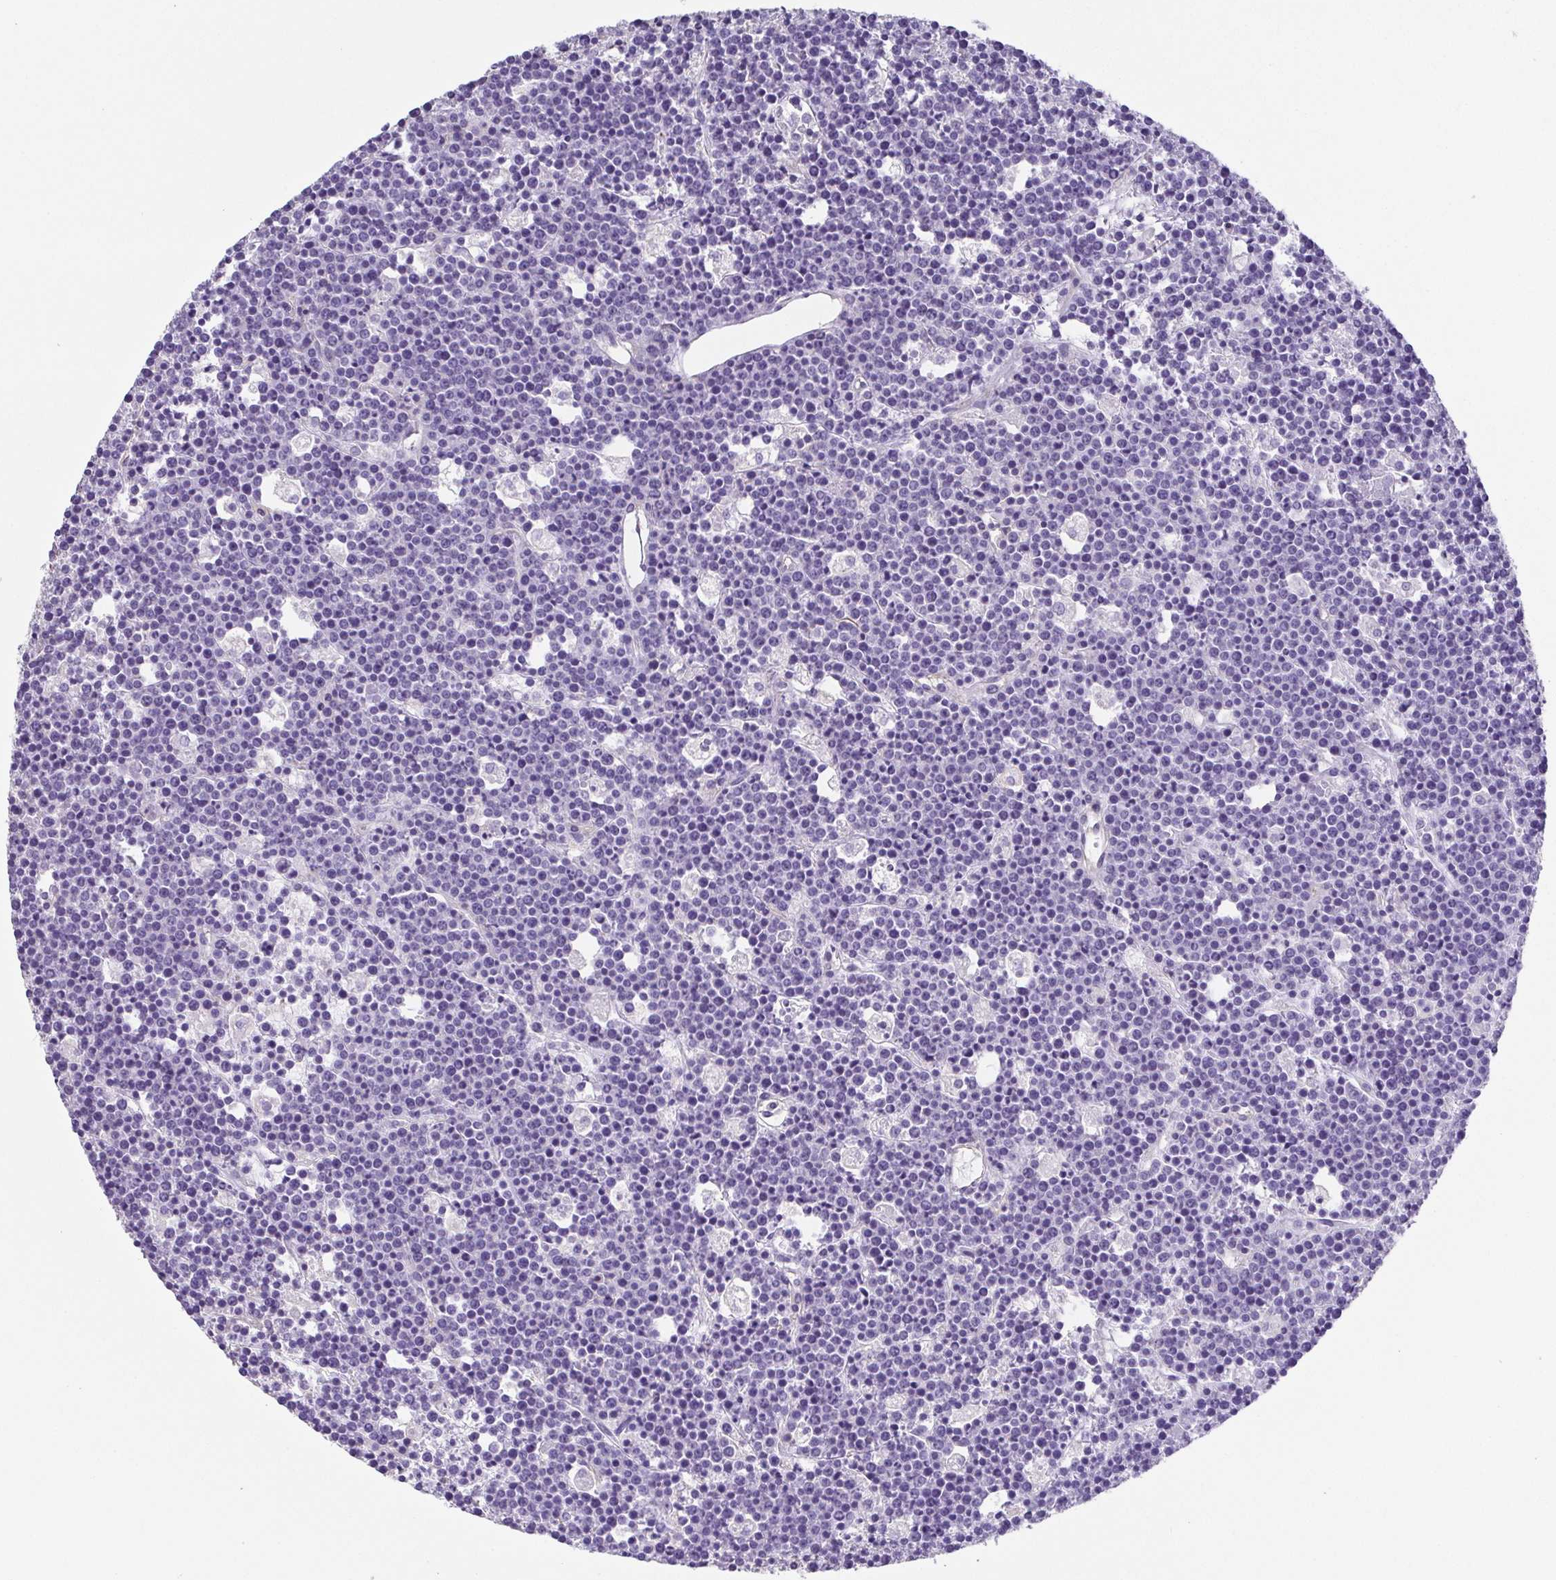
{"staining": {"intensity": "negative", "quantity": "none", "location": "none"}, "tissue": "lymphoma", "cell_type": "Tumor cells", "image_type": "cancer", "snomed": [{"axis": "morphology", "description": "Malignant lymphoma, non-Hodgkin's type, High grade"}, {"axis": "topography", "description": "Ovary"}], "caption": "Tumor cells are negative for brown protein staining in lymphoma. The staining is performed using DAB brown chromogen with nuclei counter-stained in using hematoxylin.", "gene": "MYL6", "patient": {"sex": "female", "age": 56}}